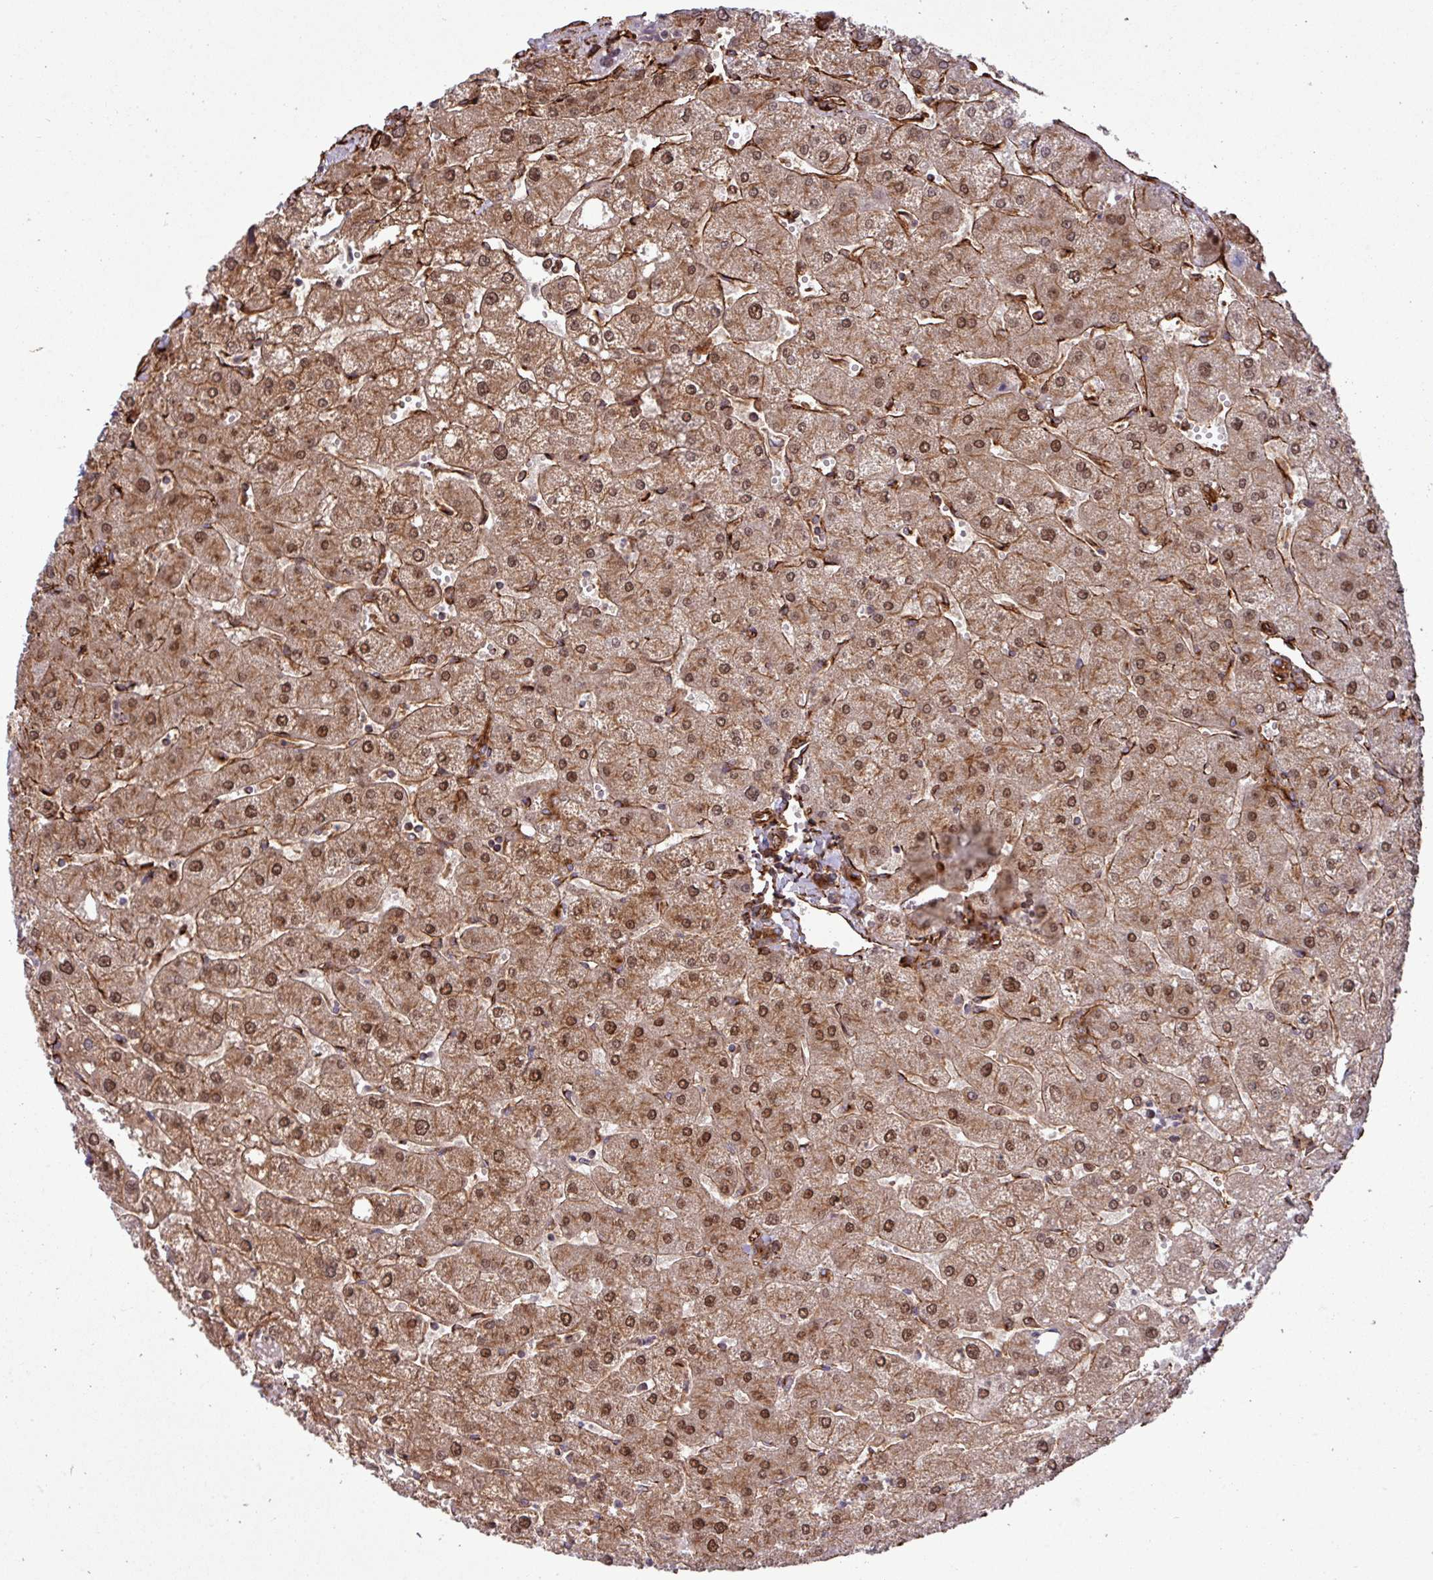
{"staining": {"intensity": "moderate", "quantity": ">75%", "location": "cytoplasmic/membranous,nuclear"}, "tissue": "liver", "cell_type": "Cholangiocytes", "image_type": "normal", "snomed": [{"axis": "morphology", "description": "Normal tissue, NOS"}, {"axis": "topography", "description": "Liver"}], "caption": "A photomicrograph of human liver stained for a protein exhibits moderate cytoplasmic/membranous,nuclear brown staining in cholangiocytes. Using DAB (3,3'-diaminobenzidine) (brown) and hematoxylin (blue) stains, captured at high magnification using brightfield microscopy.", "gene": "ZNF300", "patient": {"sex": "male", "age": 67}}